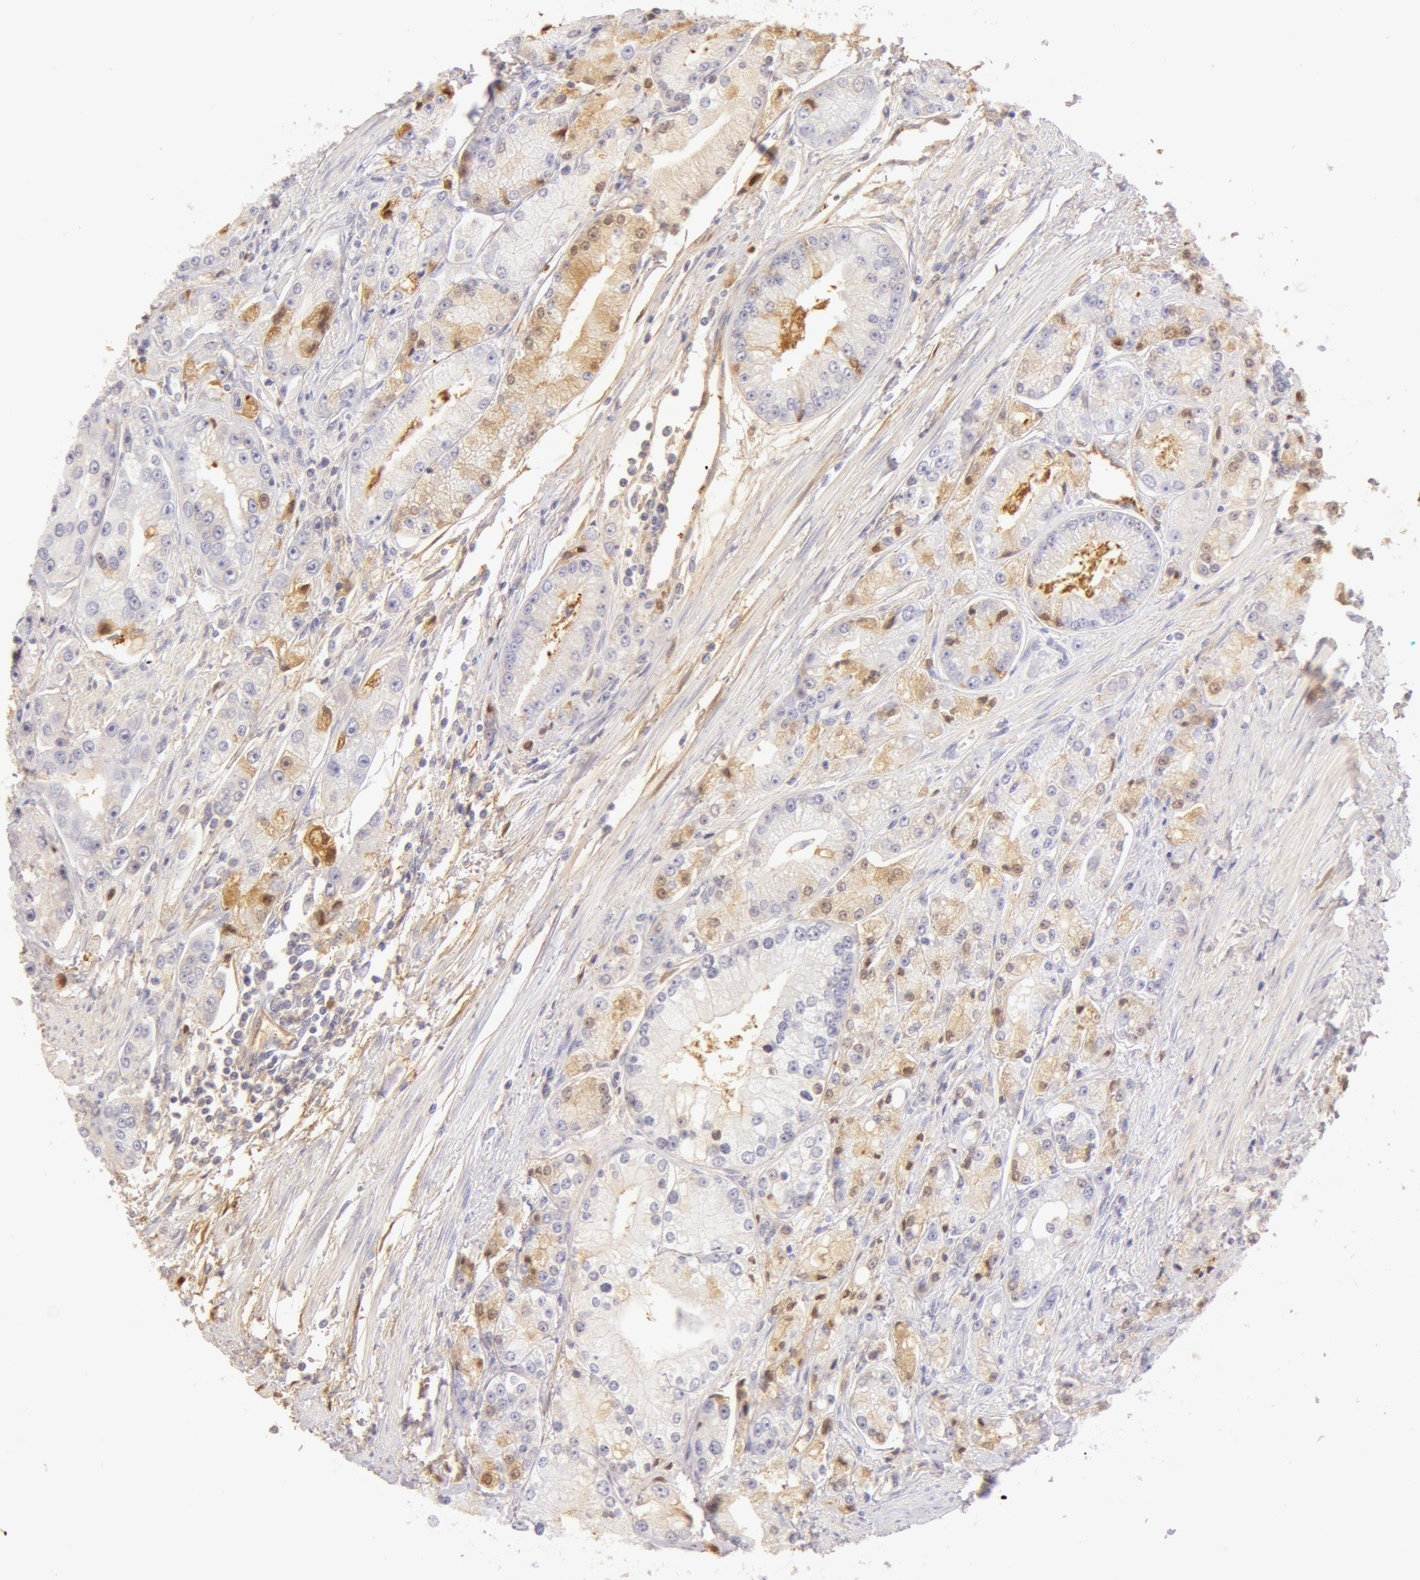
{"staining": {"intensity": "weak", "quantity": "<25%", "location": "cytoplasmic/membranous"}, "tissue": "prostate cancer", "cell_type": "Tumor cells", "image_type": "cancer", "snomed": [{"axis": "morphology", "description": "Adenocarcinoma, Medium grade"}, {"axis": "topography", "description": "Prostate"}], "caption": "Tumor cells show no significant protein staining in prostate cancer.", "gene": "AHSG", "patient": {"sex": "male", "age": 72}}